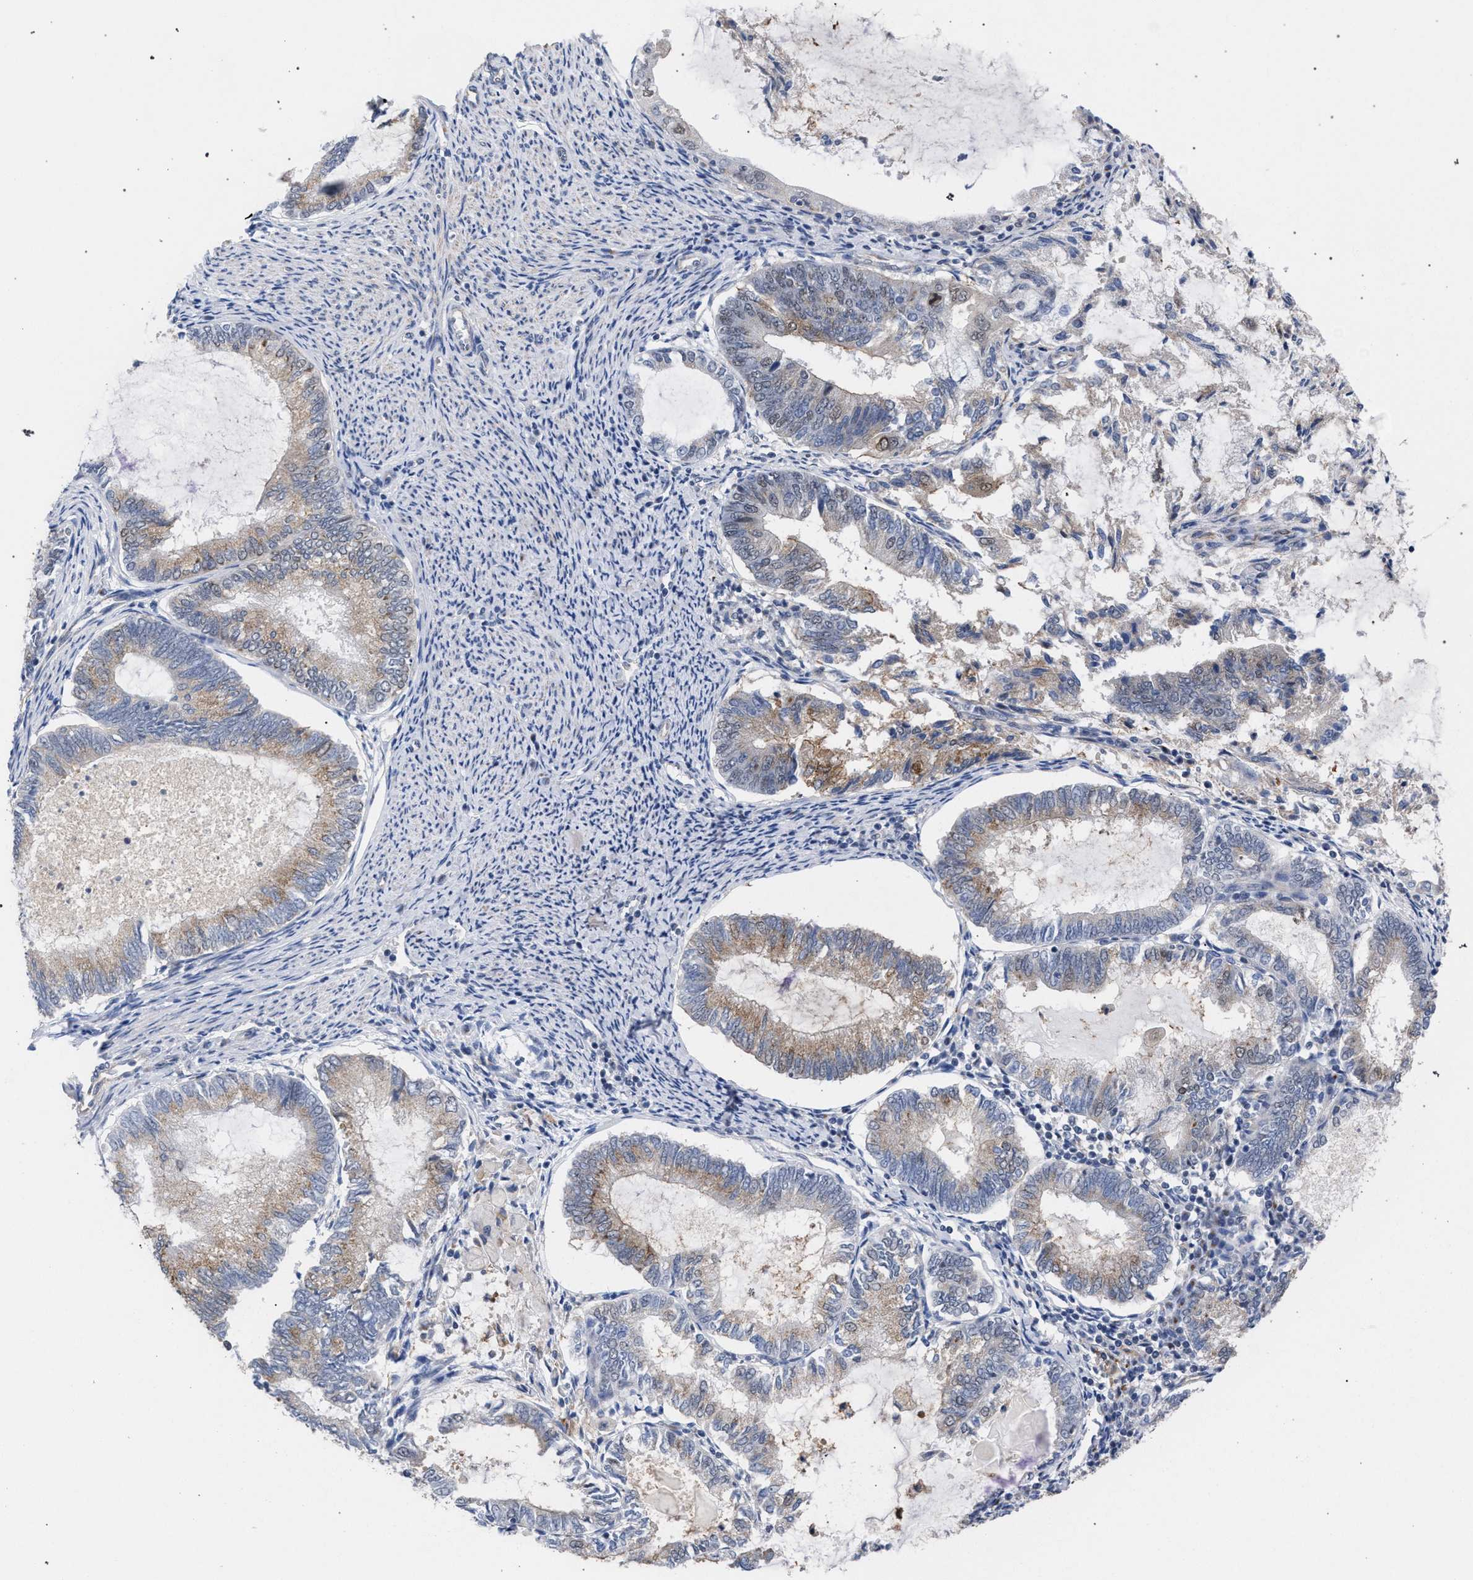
{"staining": {"intensity": "weak", "quantity": "25%-75%", "location": "cytoplasmic/membranous"}, "tissue": "endometrial cancer", "cell_type": "Tumor cells", "image_type": "cancer", "snomed": [{"axis": "morphology", "description": "Adenocarcinoma, NOS"}, {"axis": "topography", "description": "Endometrium"}], "caption": "Brown immunohistochemical staining in endometrial adenocarcinoma demonstrates weak cytoplasmic/membranous staining in approximately 25%-75% of tumor cells.", "gene": "GOLGA2", "patient": {"sex": "female", "age": 86}}